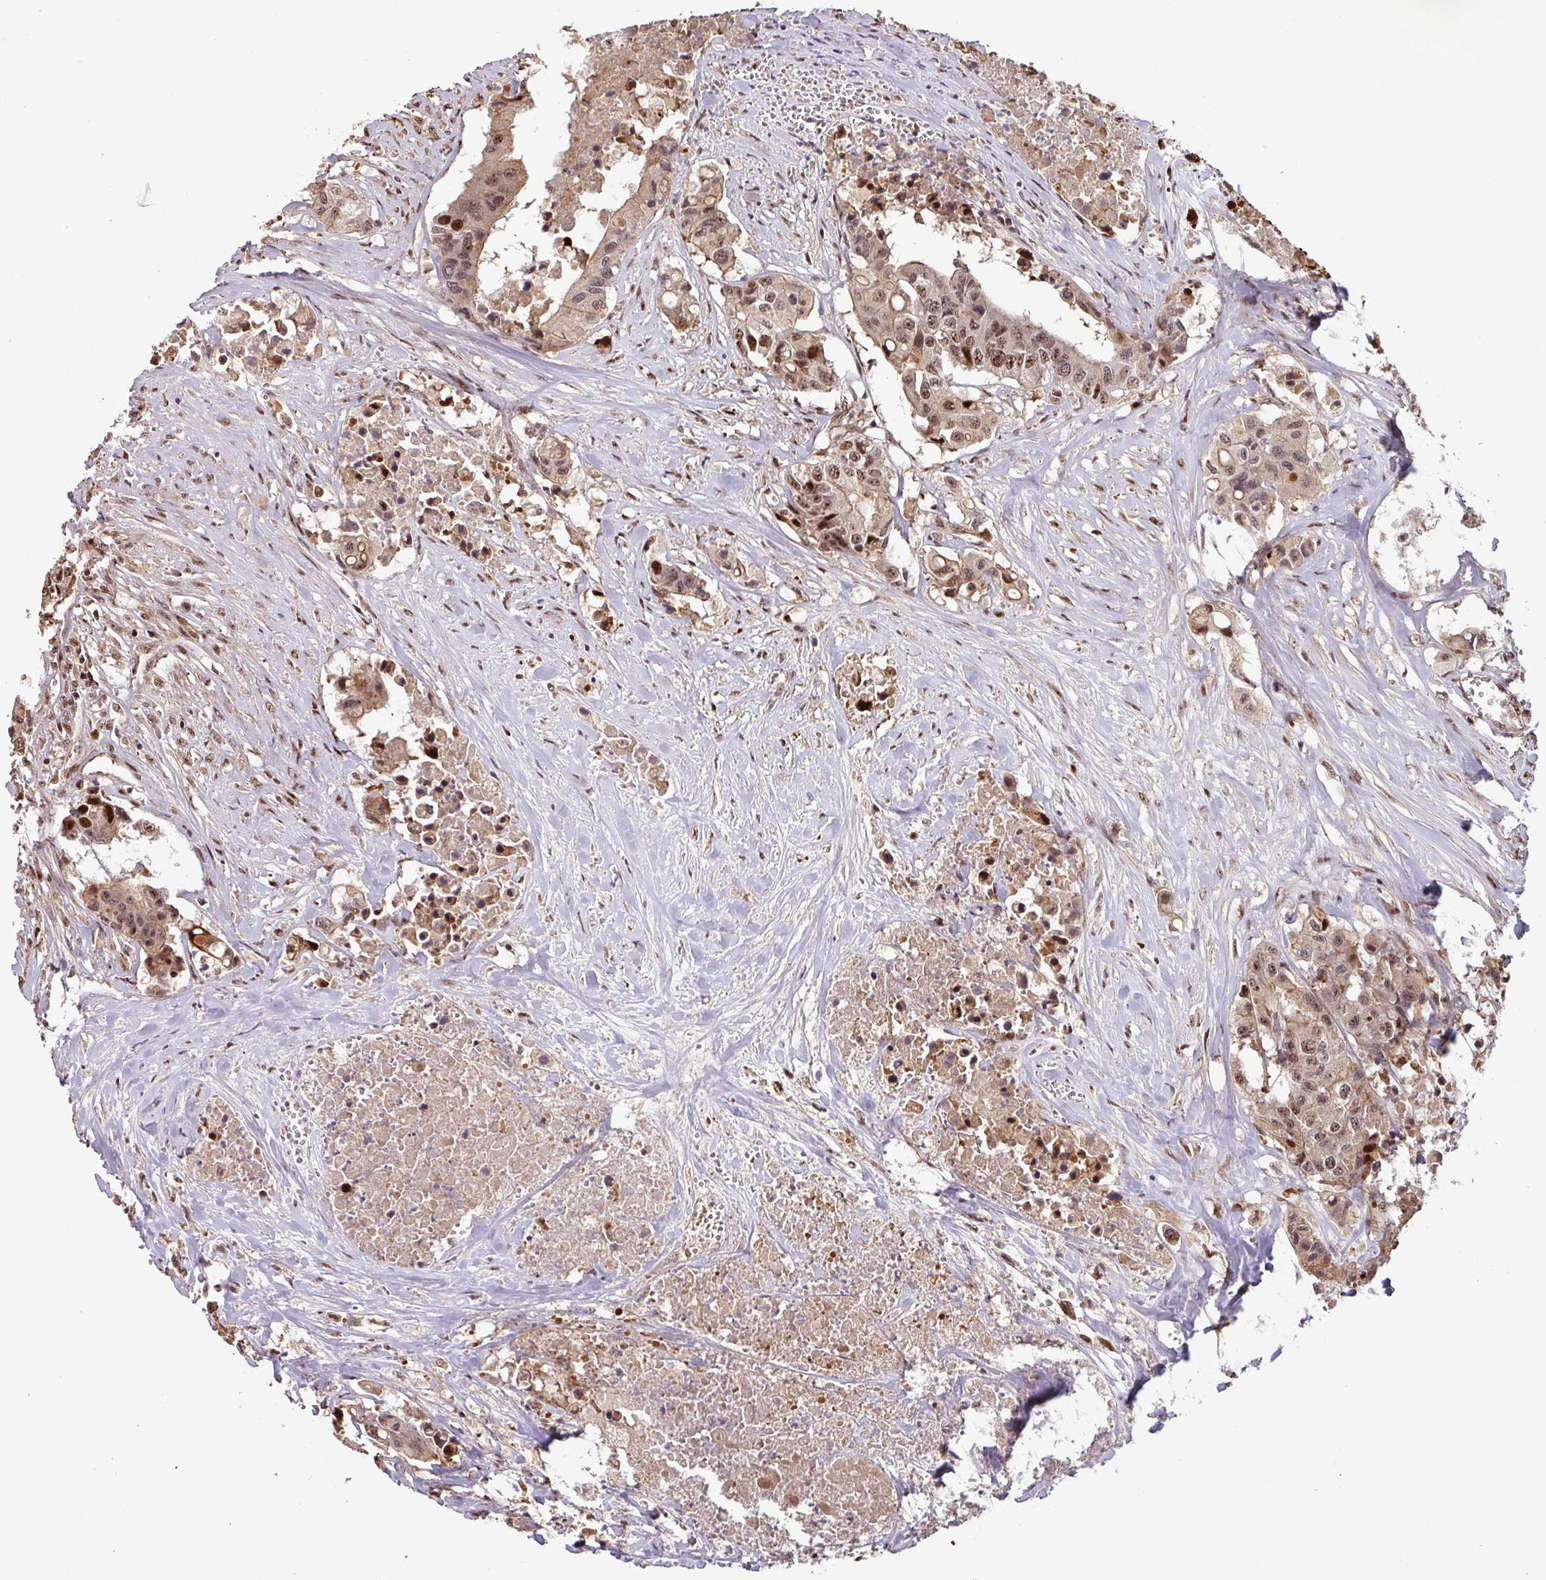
{"staining": {"intensity": "moderate", "quantity": "25%-75%", "location": "nuclear"}, "tissue": "colorectal cancer", "cell_type": "Tumor cells", "image_type": "cancer", "snomed": [{"axis": "morphology", "description": "Adenocarcinoma, NOS"}, {"axis": "topography", "description": "Colon"}], "caption": "Immunohistochemistry (IHC) of colorectal adenocarcinoma reveals medium levels of moderate nuclear expression in approximately 25%-75% of tumor cells.", "gene": "SLC22A24", "patient": {"sex": "male", "age": 77}}